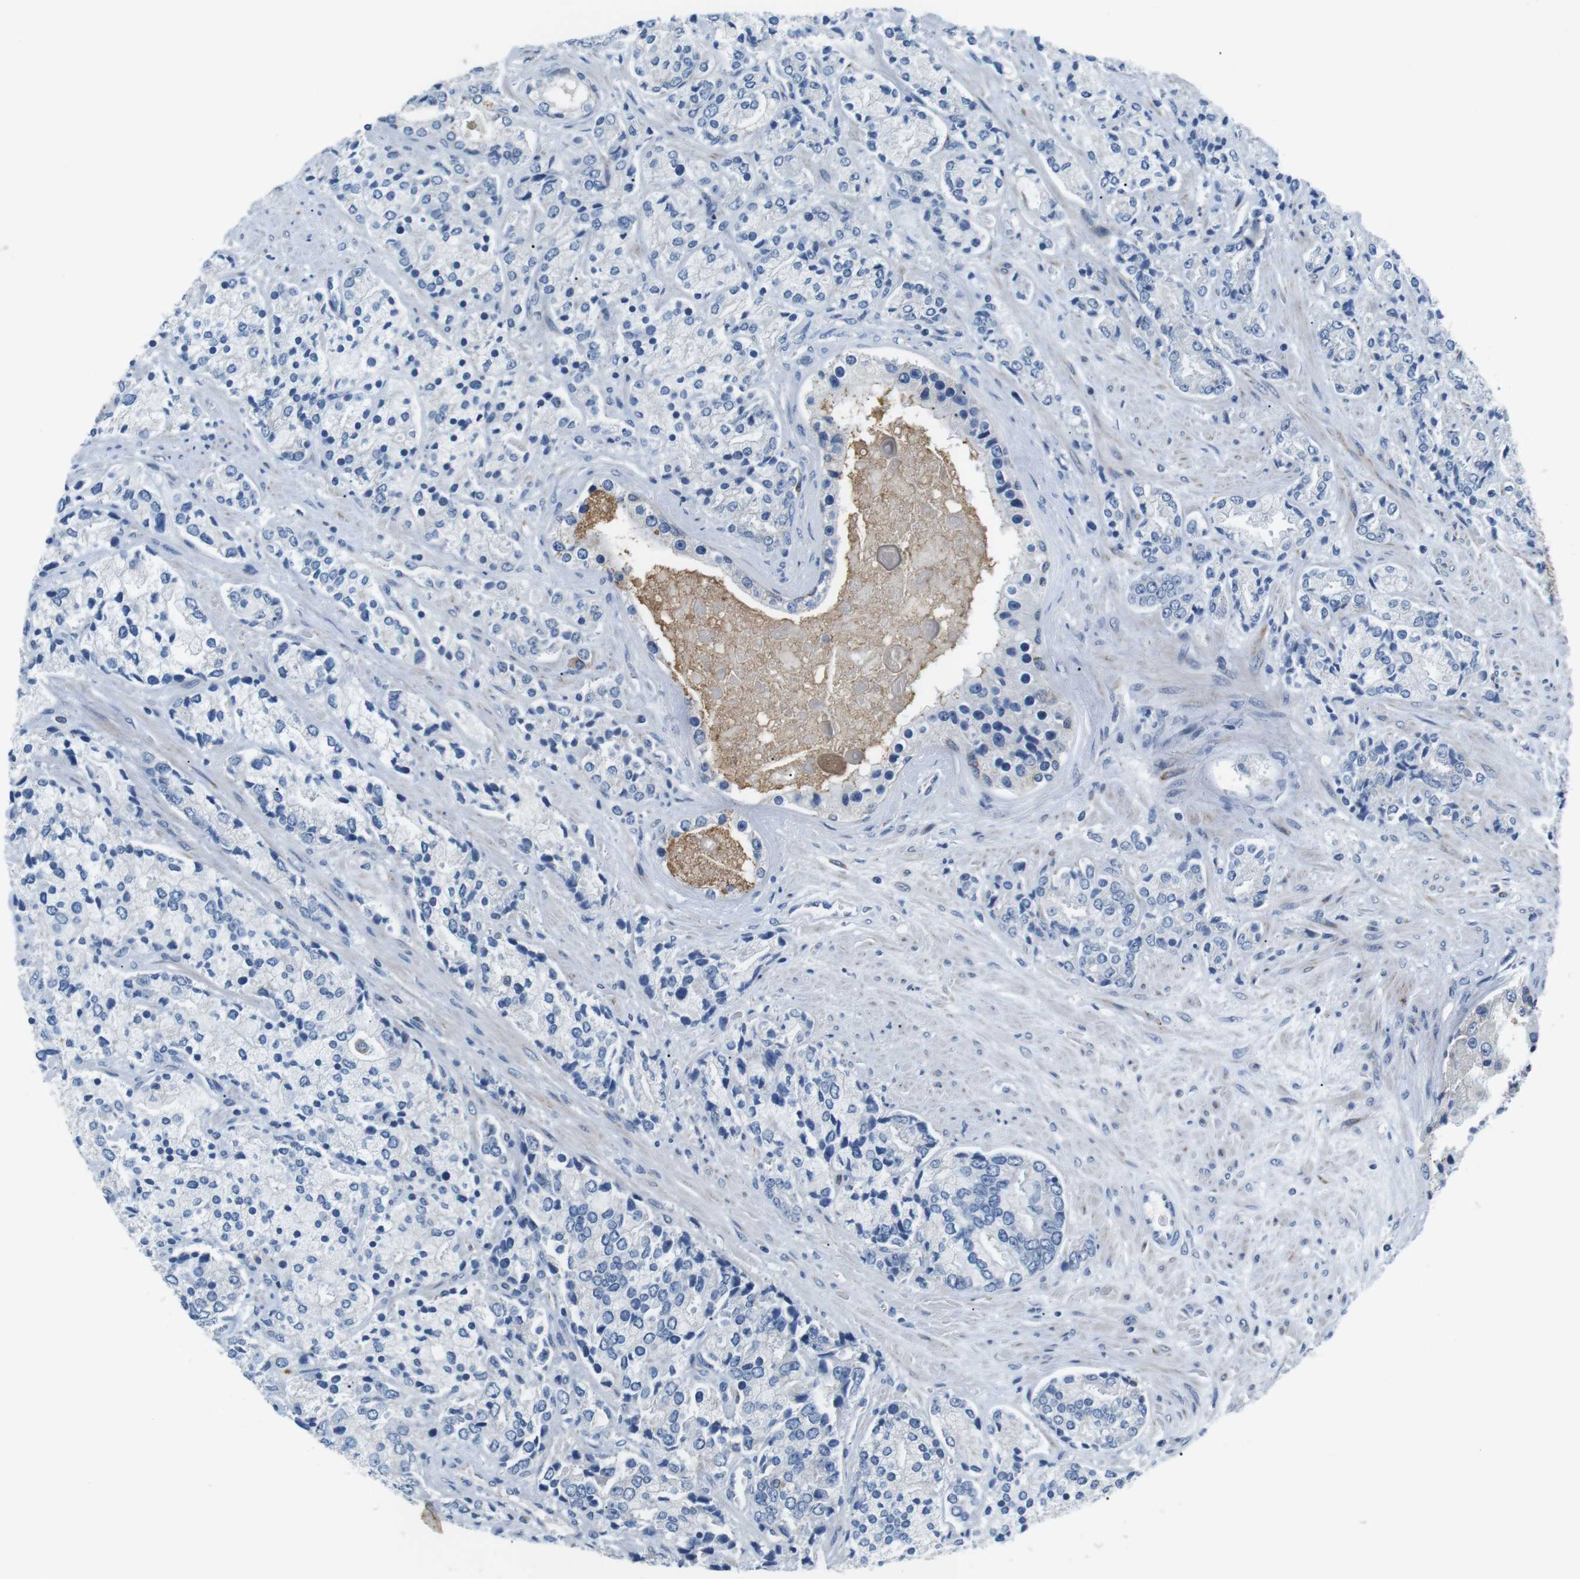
{"staining": {"intensity": "negative", "quantity": "none", "location": "none"}, "tissue": "prostate cancer", "cell_type": "Tumor cells", "image_type": "cancer", "snomed": [{"axis": "morphology", "description": "Adenocarcinoma, High grade"}, {"axis": "topography", "description": "Prostate"}], "caption": "An image of adenocarcinoma (high-grade) (prostate) stained for a protein demonstrates no brown staining in tumor cells. (DAB IHC visualized using brightfield microscopy, high magnification).", "gene": "CD300E", "patient": {"sex": "male", "age": 71}}